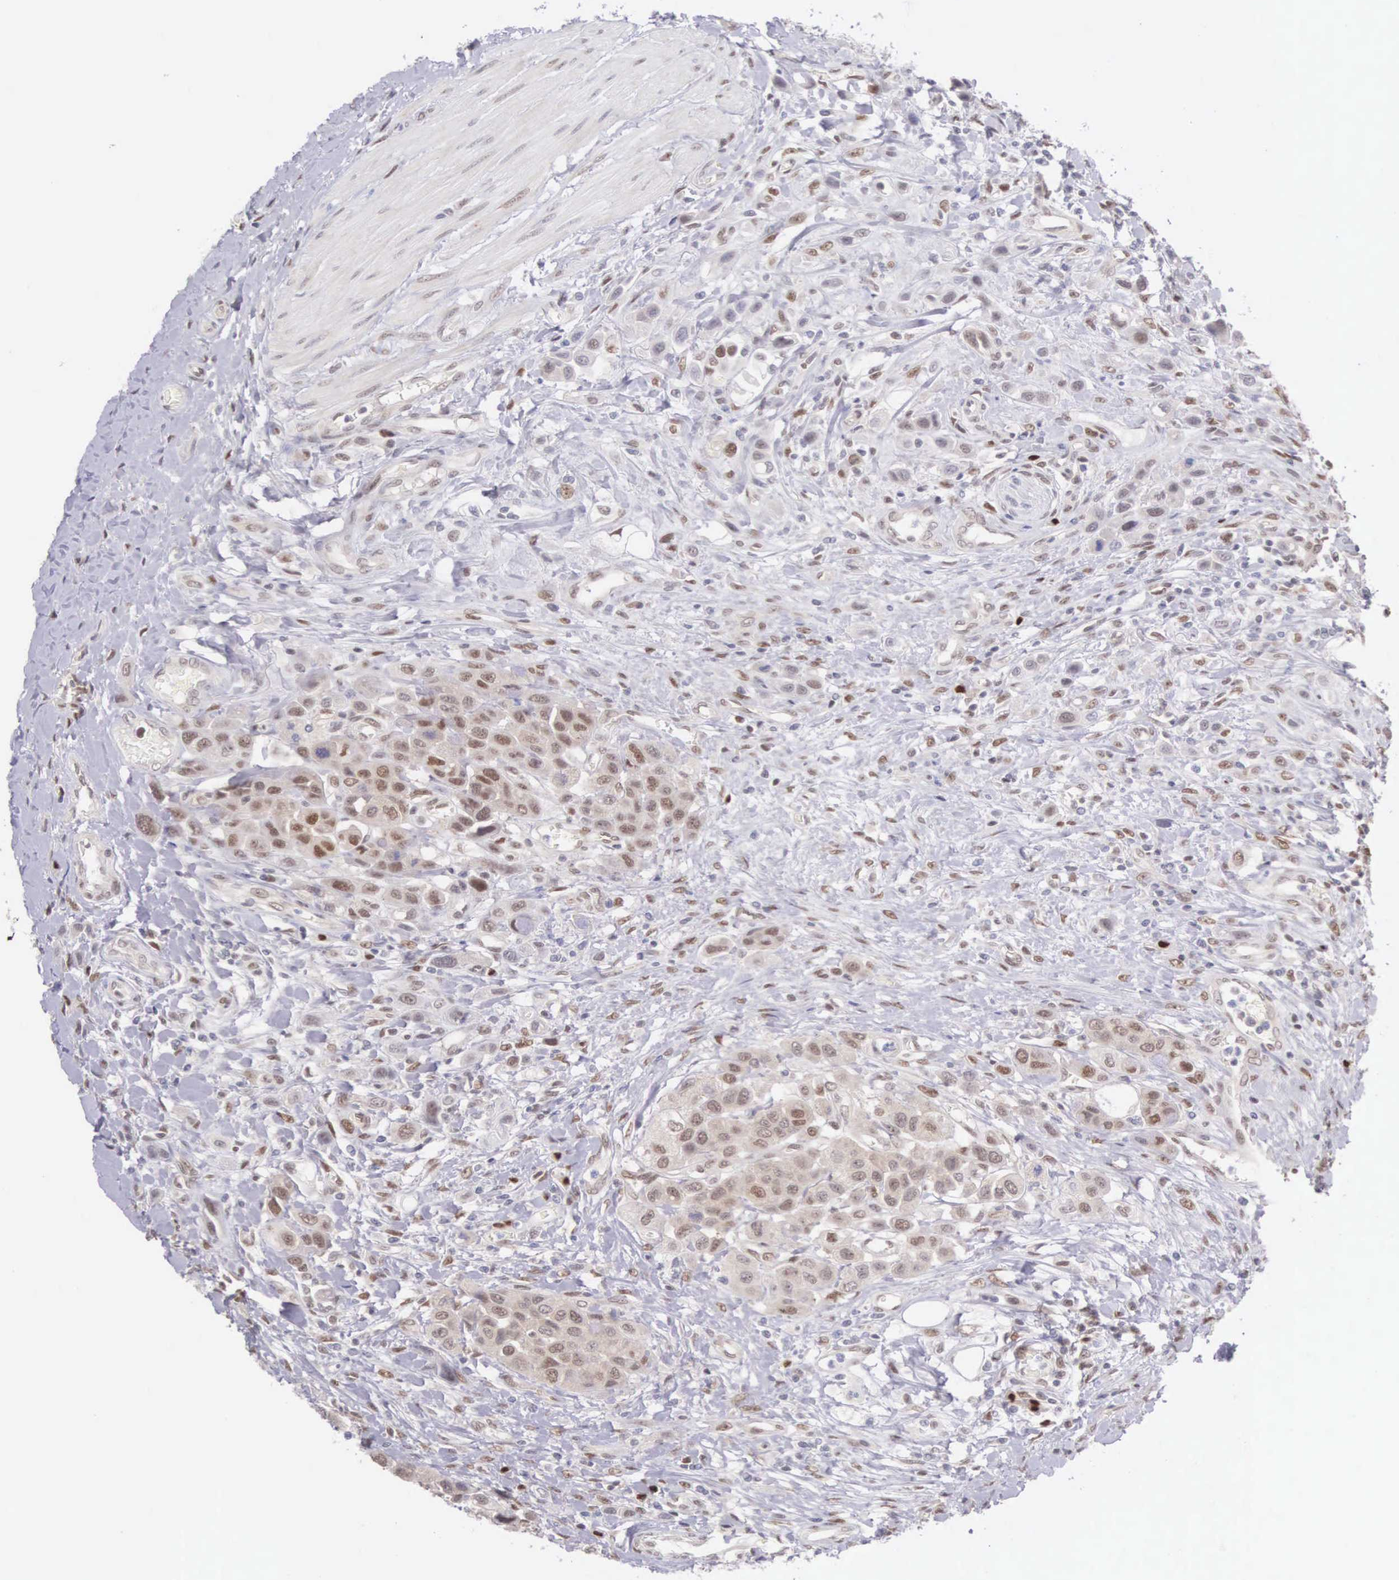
{"staining": {"intensity": "weak", "quantity": "25%-75%", "location": "nuclear"}, "tissue": "urothelial cancer", "cell_type": "Tumor cells", "image_type": "cancer", "snomed": [{"axis": "morphology", "description": "Urothelial carcinoma, High grade"}, {"axis": "topography", "description": "Urinary bladder"}], "caption": "Immunohistochemical staining of human high-grade urothelial carcinoma exhibits low levels of weak nuclear protein positivity in approximately 25%-75% of tumor cells.", "gene": "CCDC117", "patient": {"sex": "male", "age": 50}}